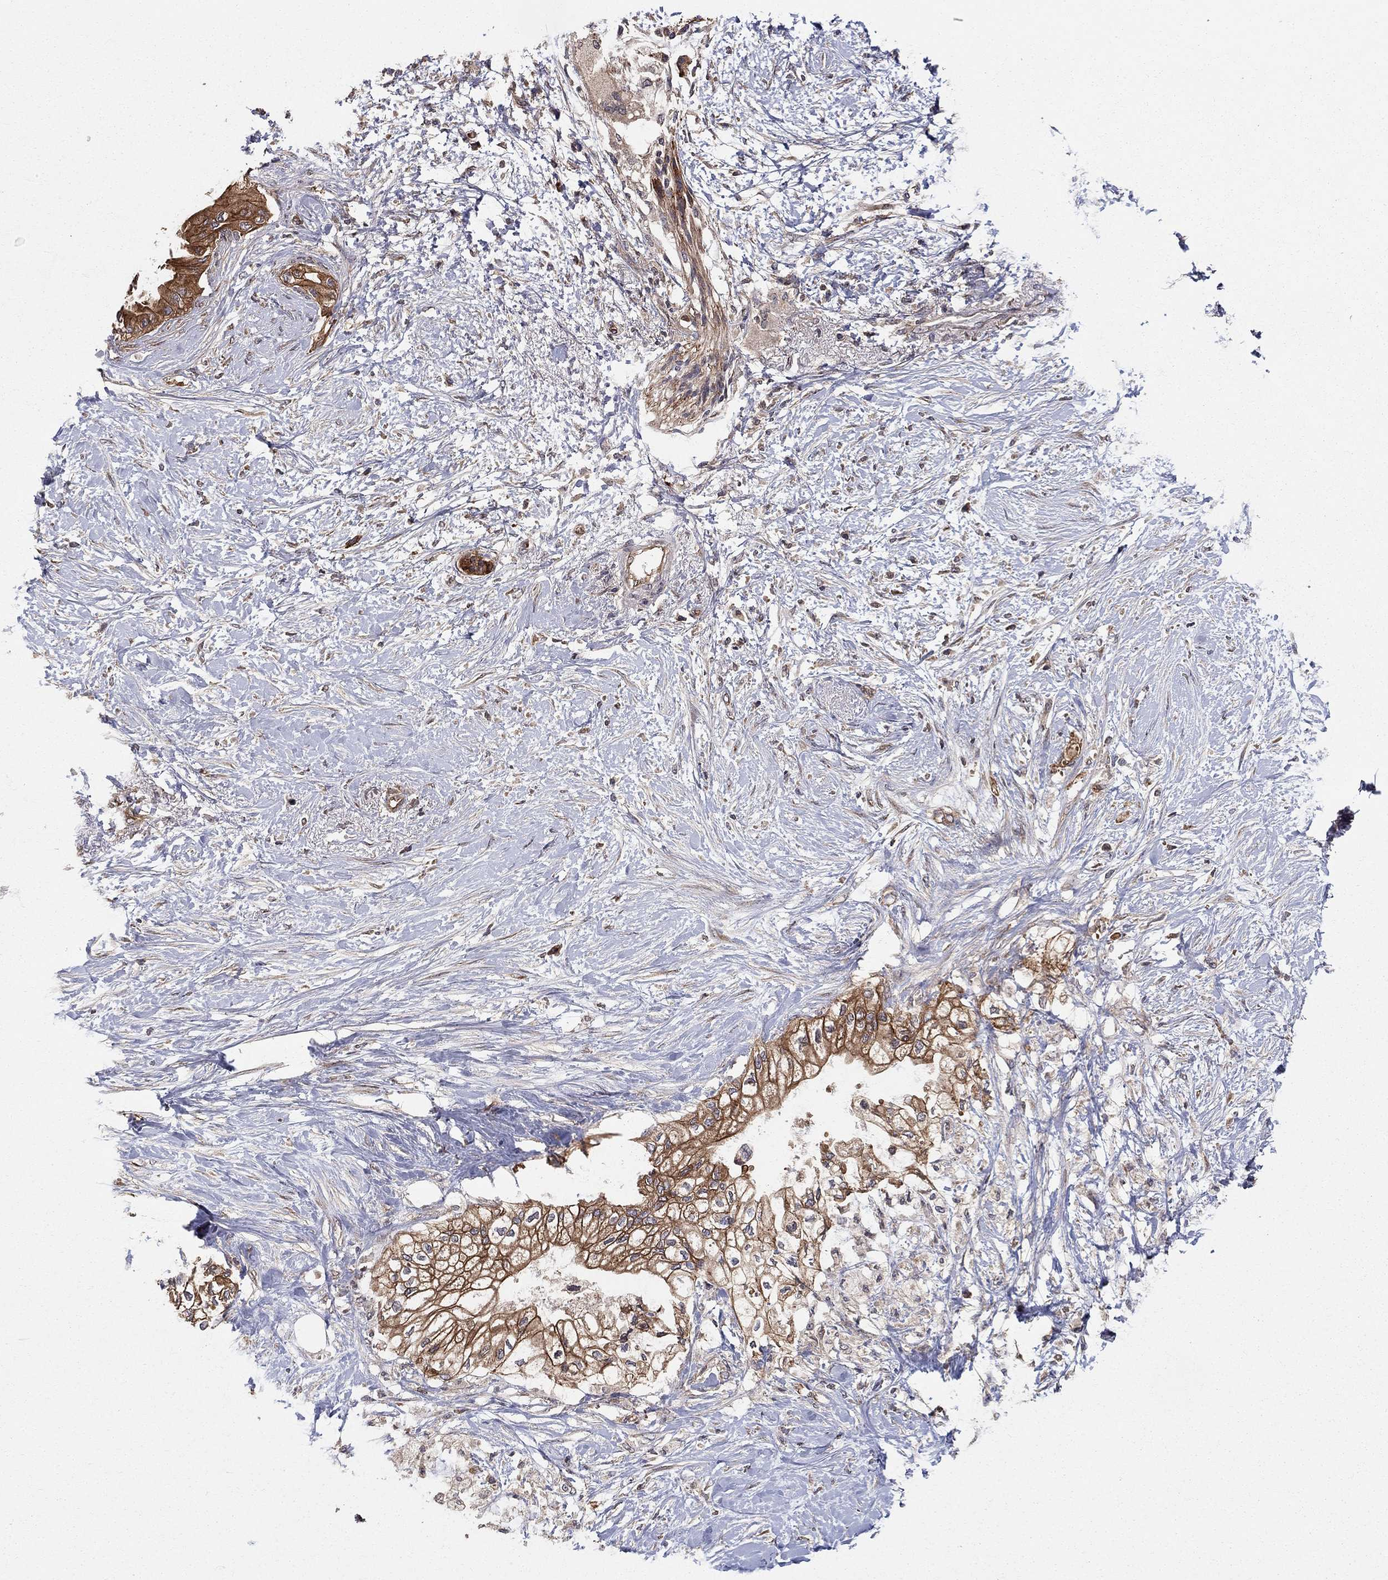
{"staining": {"intensity": "strong", "quantity": ">75%", "location": "cytoplasmic/membranous"}, "tissue": "pancreatic cancer", "cell_type": "Tumor cells", "image_type": "cancer", "snomed": [{"axis": "morphology", "description": "Normal tissue, NOS"}, {"axis": "morphology", "description": "Adenocarcinoma, NOS"}, {"axis": "topography", "description": "Pancreas"}, {"axis": "topography", "description": "Duodenum"}], "caption": "High-magnification brightfield microscopy of pancreatic adenocarcinoma stained with DAB (3,3'-diaminobenzidine) (brown) and counterstained with hematoxylin (blue). tumor cells exhibit strong cytoplasmic/membranous positivity is present in about>75% of cells.", "gene": "BMERB1", "patient": {"sex": "female", "age": 60}}